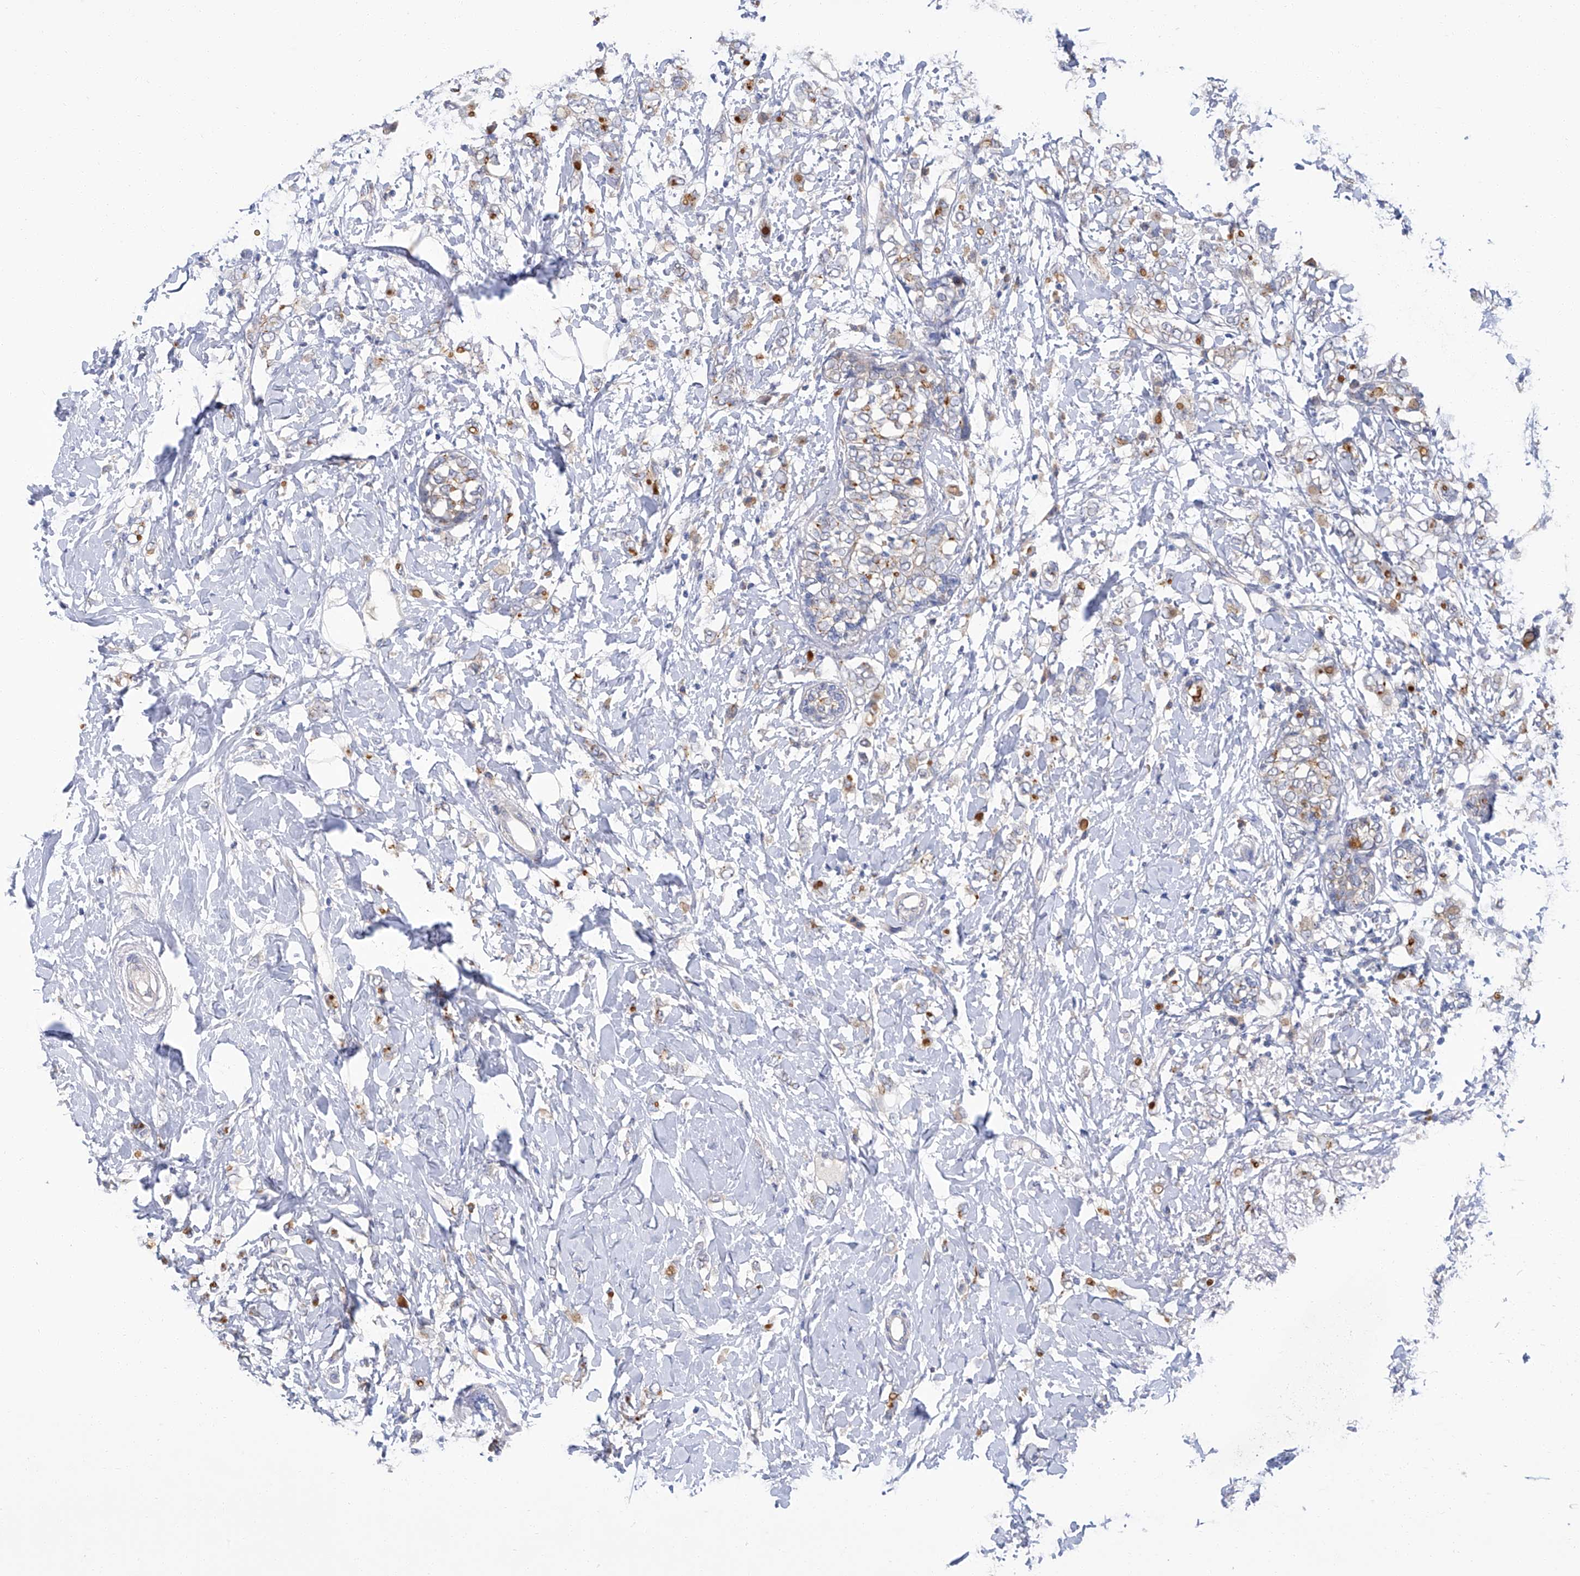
{"staining": {"intensity": "moderate", "quantity": "<25%", "location": "cytoplasmic/membranous"}, "tissue": "breast cancer", "cell_type": "Tumor cells", "image_type": "cancer", "snomed": [{"axis": "morphology", "description": "Normal tissue, NOS"}, {"axis": "morphology", "description": "Lobular carcinoma"}, {"axis": "topography", "description": "Breast"}], "caption": "Brown immunohistochemical staining in breast cancer (lobular carcinoma) reveals moderate cytoplasmic/membranous staining in about <25% of tumor cells. (DAB (3,3'-diaminobenzidine) IHC with brightfield microscopy, high magnification).", "gene": "PARD3", "patient": {"sex": "female", "age": 47}}